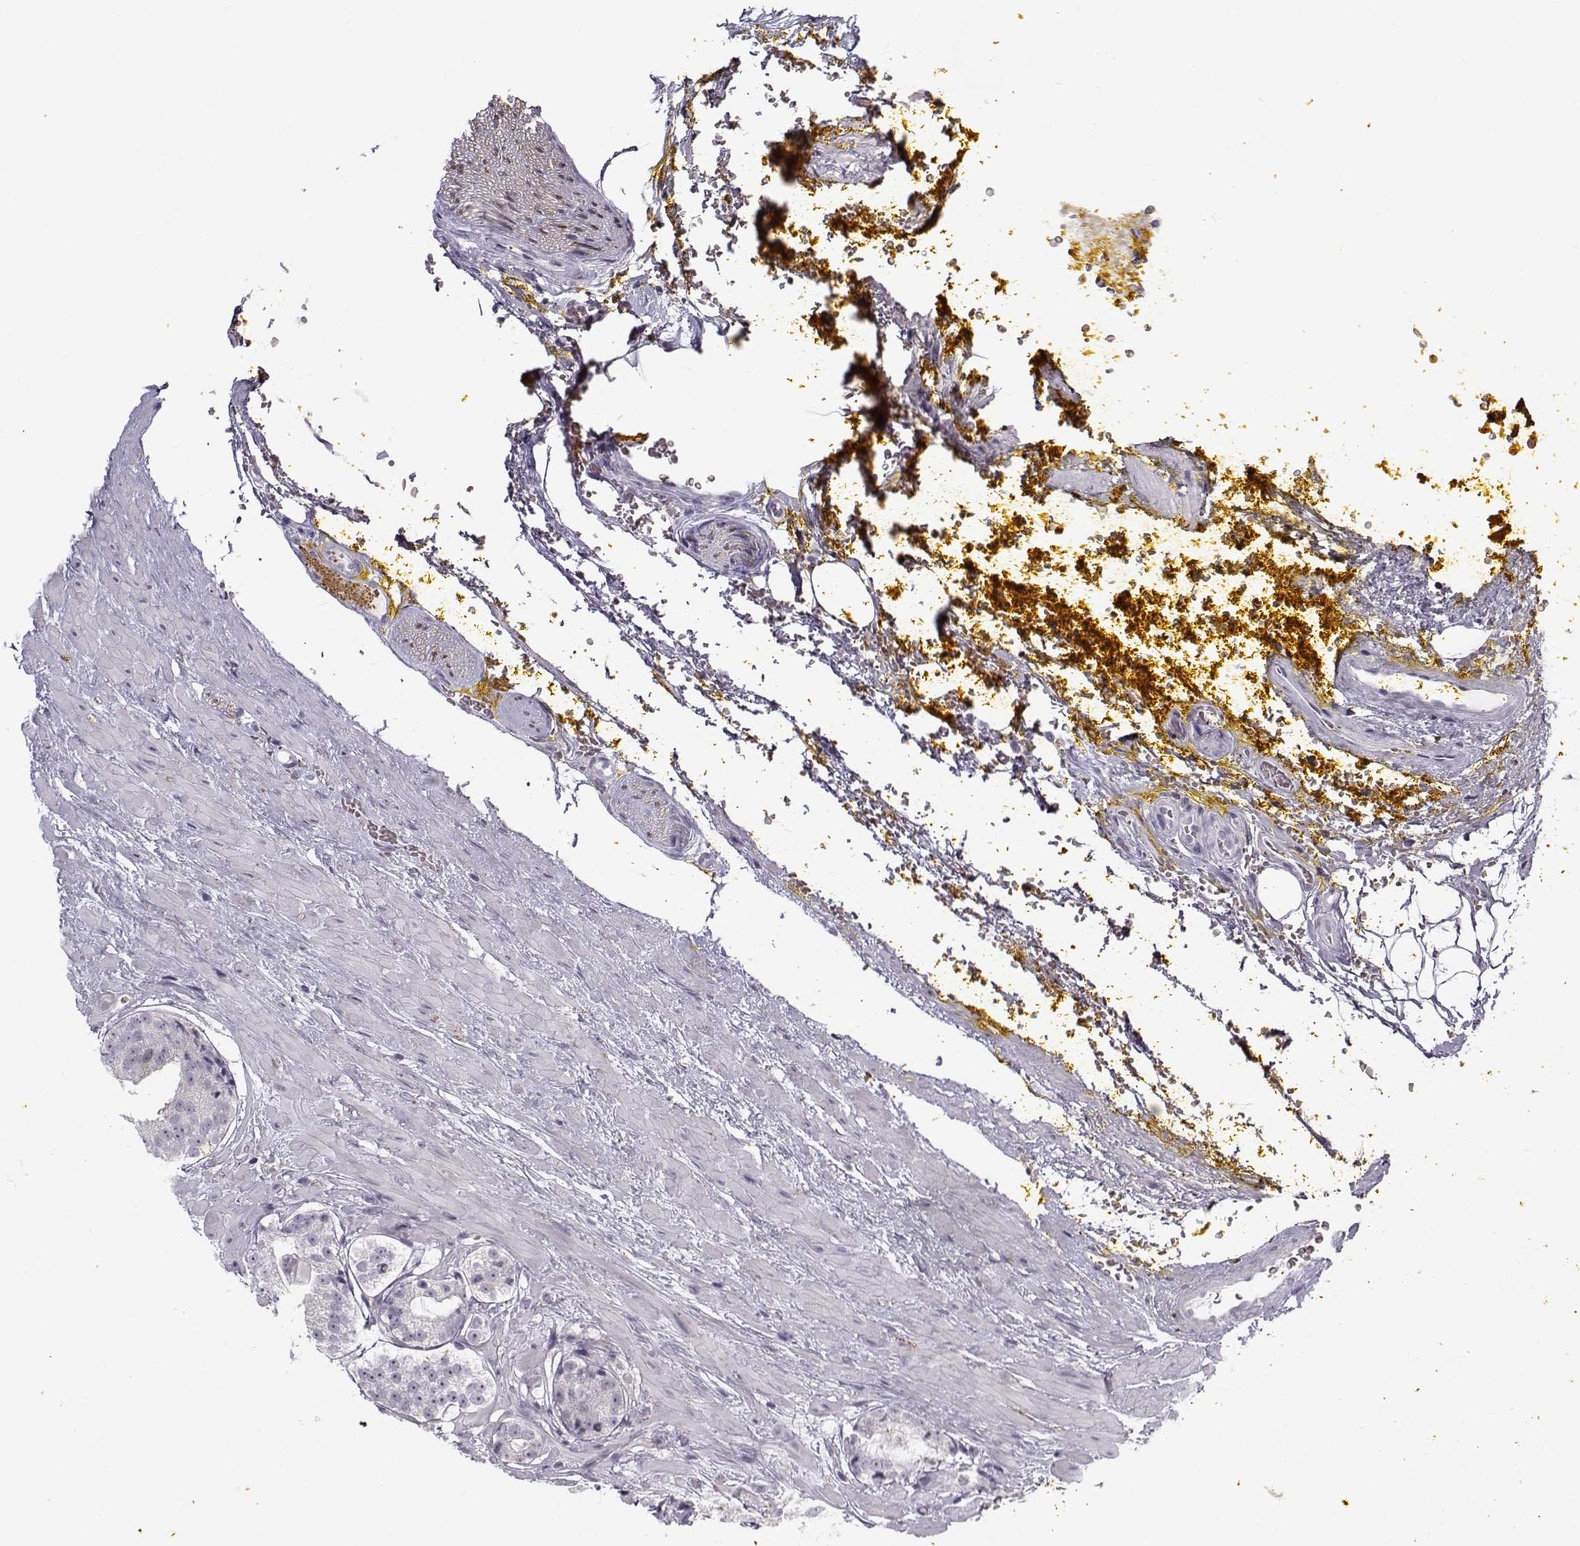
{"staining": {"intensity": "negative", "quantity": "none", "location": "none"}, "tissue": "prostate cancer", "cell_type": "Tumor cells", "image_type": "cancer", "snomed": [{"axis": "morphology", "description": "Adenocarcinoma, Low grade"}, {"axis": "topography", "description": "Prostate"}], "caption": "Immunohistochemistry histopathology image of human adenocarcinoma (low-grade) (prostate) stained for a protein (brown), which shows no expression in tumor cells.", "gene": "SNCA", "patient": {"sex": "male", "age": 60}}